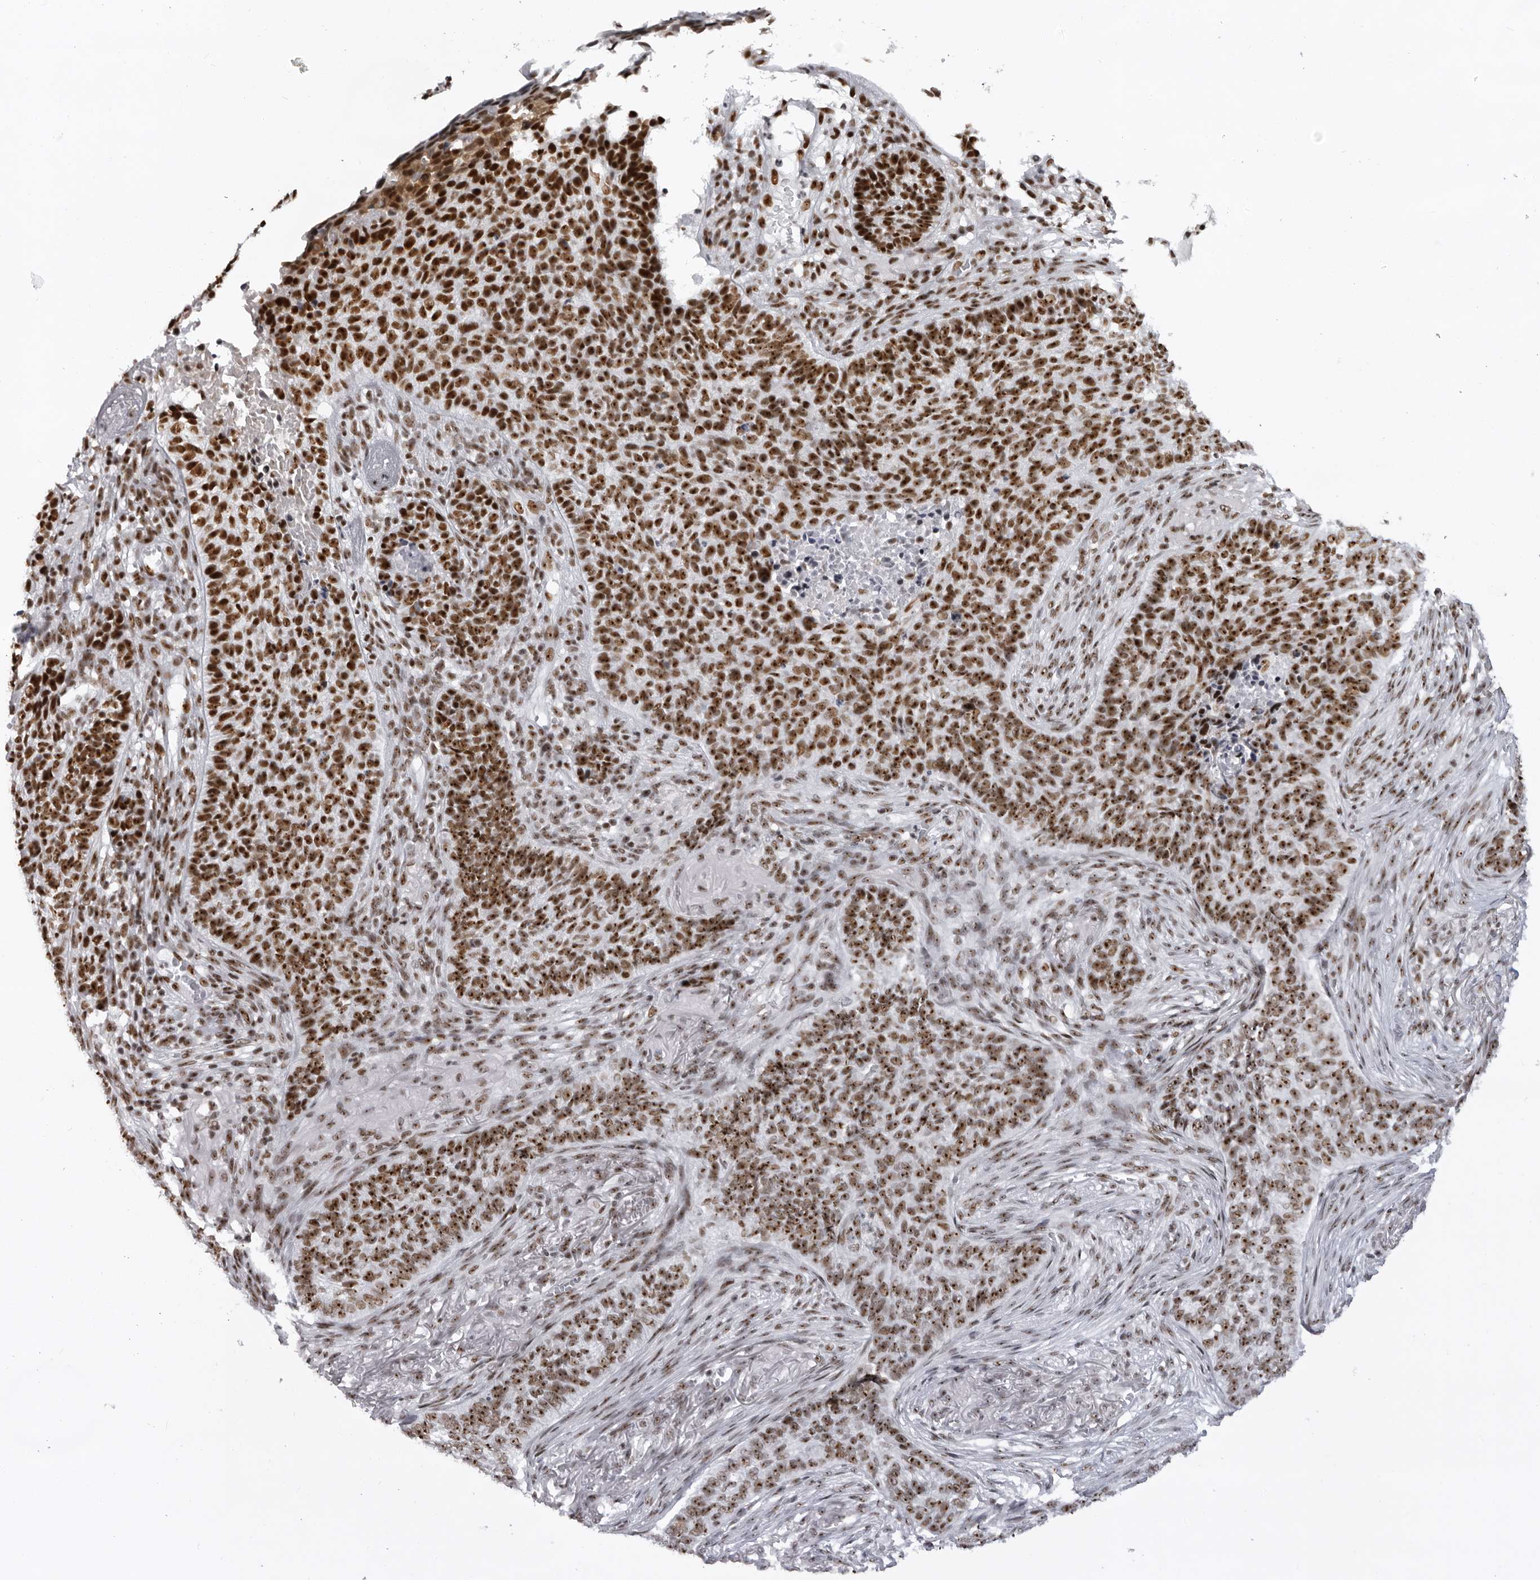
{"staining": {"intensity": "strong", "quantity": ">75%", "location": "nuclear"}, "tissue": "skin cancer", "cell_type": "Tumor cells", "image_type": "cancer", "snomed": [{"axis": "morphology", "description": "Basal cell carcinoma"}, {"axis": "topography", "description": "Skin"}], "caption": "Immunohistochemical staining of human skin cancer (basal cell carcinoma) exhibits high levels of strong nuclear protein positivity in approximately >75% of tumor cells.", "gene": "DHX9", "patient": {"sex": "male", "age": 85}}